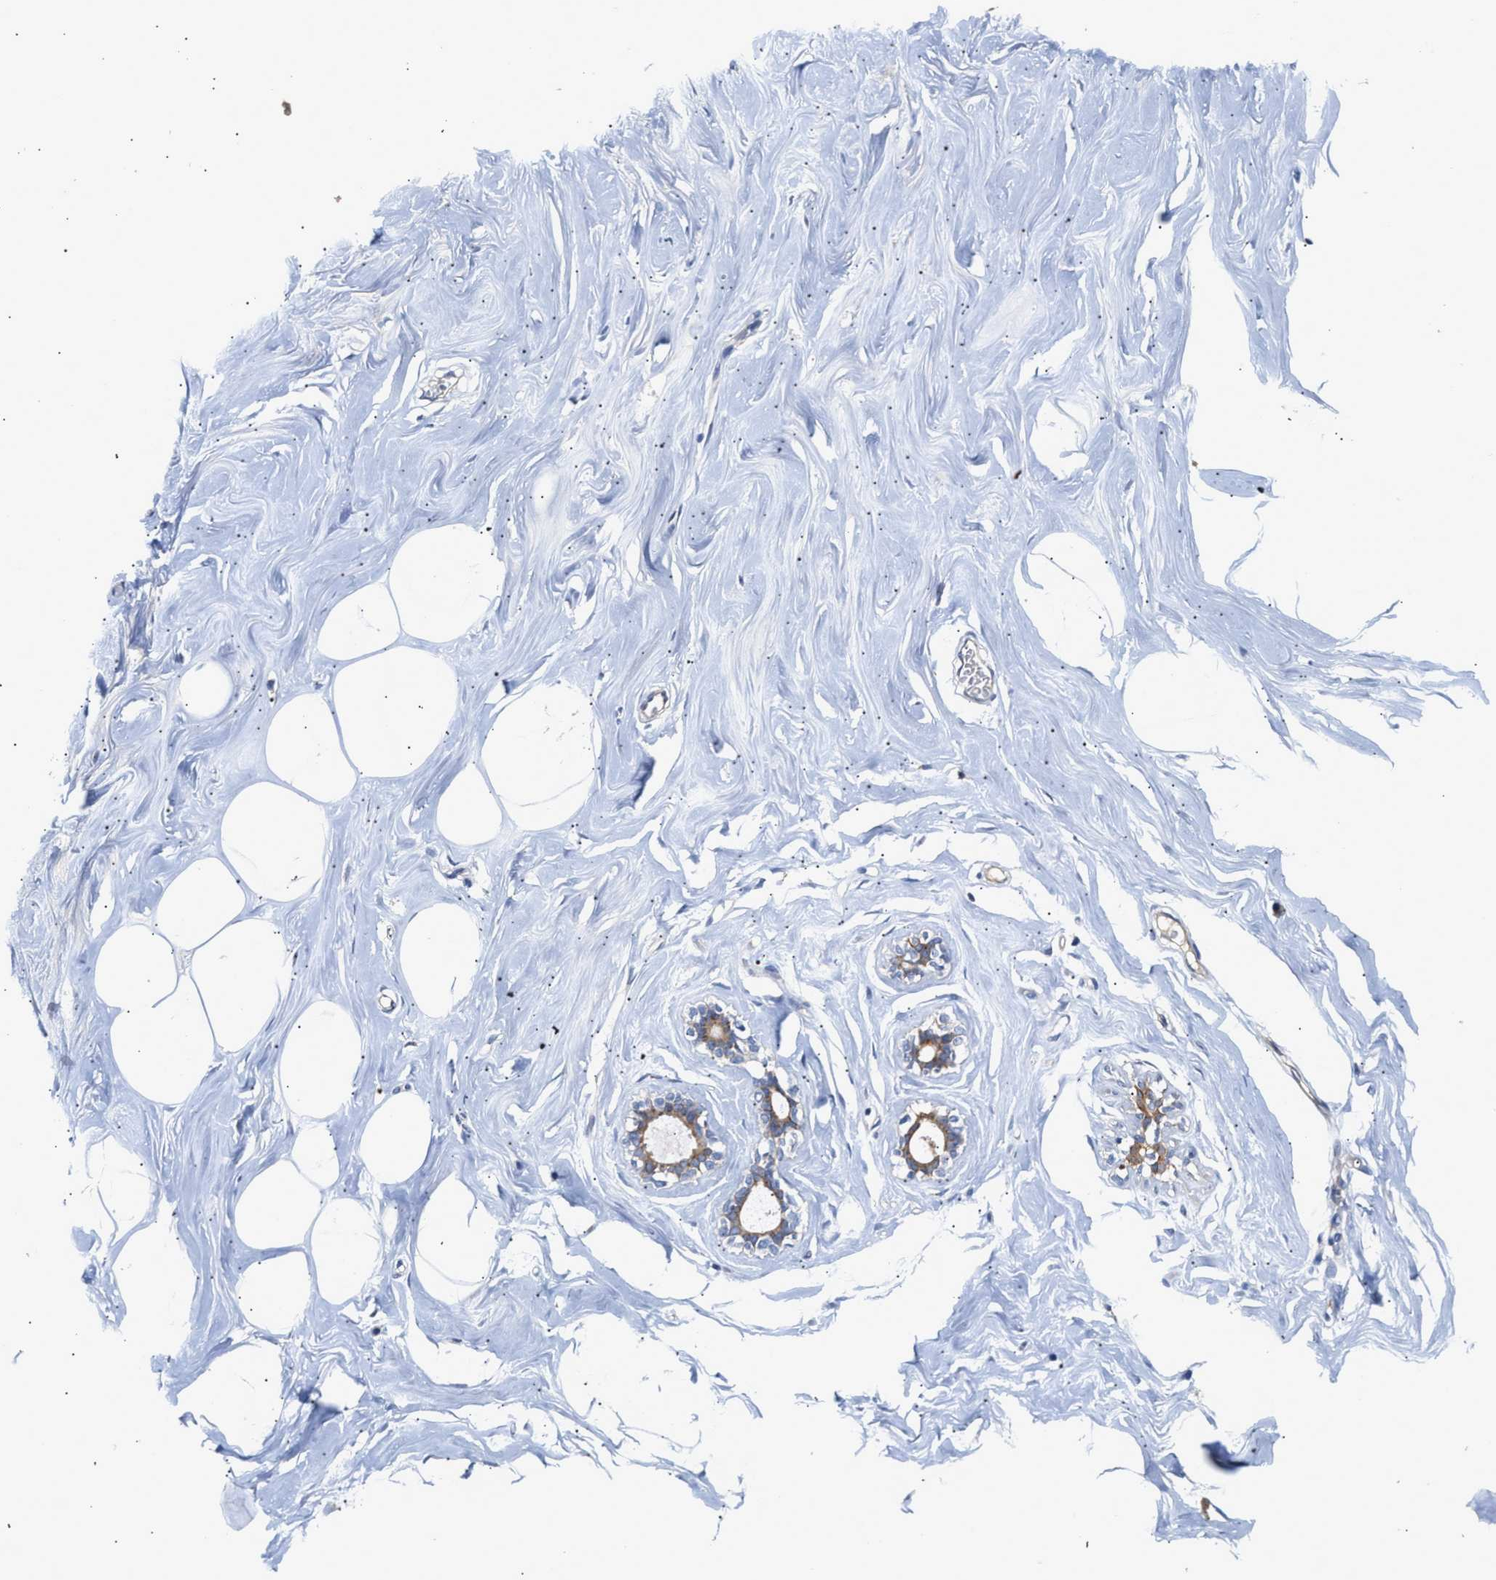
{"staining": {"intensity": "negative", "quantity": "none", "location": "none"}, "tissue": "adipose tissue", "cell_type": "Adipocytes", "image_type": "normal", "snomed": [{"axis": "morphology", "description": "Normal tissue, NOS"}, {"axis": "morphology", "description": "Fibrosis, NOS"}, {"axis": "topography", "description": "Breast"}, {"axis": "topography", "description": "Adipose tissue"}], "caption": "Normal adipose tissue was stained to show a protein in brown. There is no significant positivity in adipocytes. Brightfield microscopy of IHC stained with DAB (brown) and hematoxylin (blue), captured at high magnification.", "gene": "CCDC146", "patient": {"sex": "female", "age": 39}}